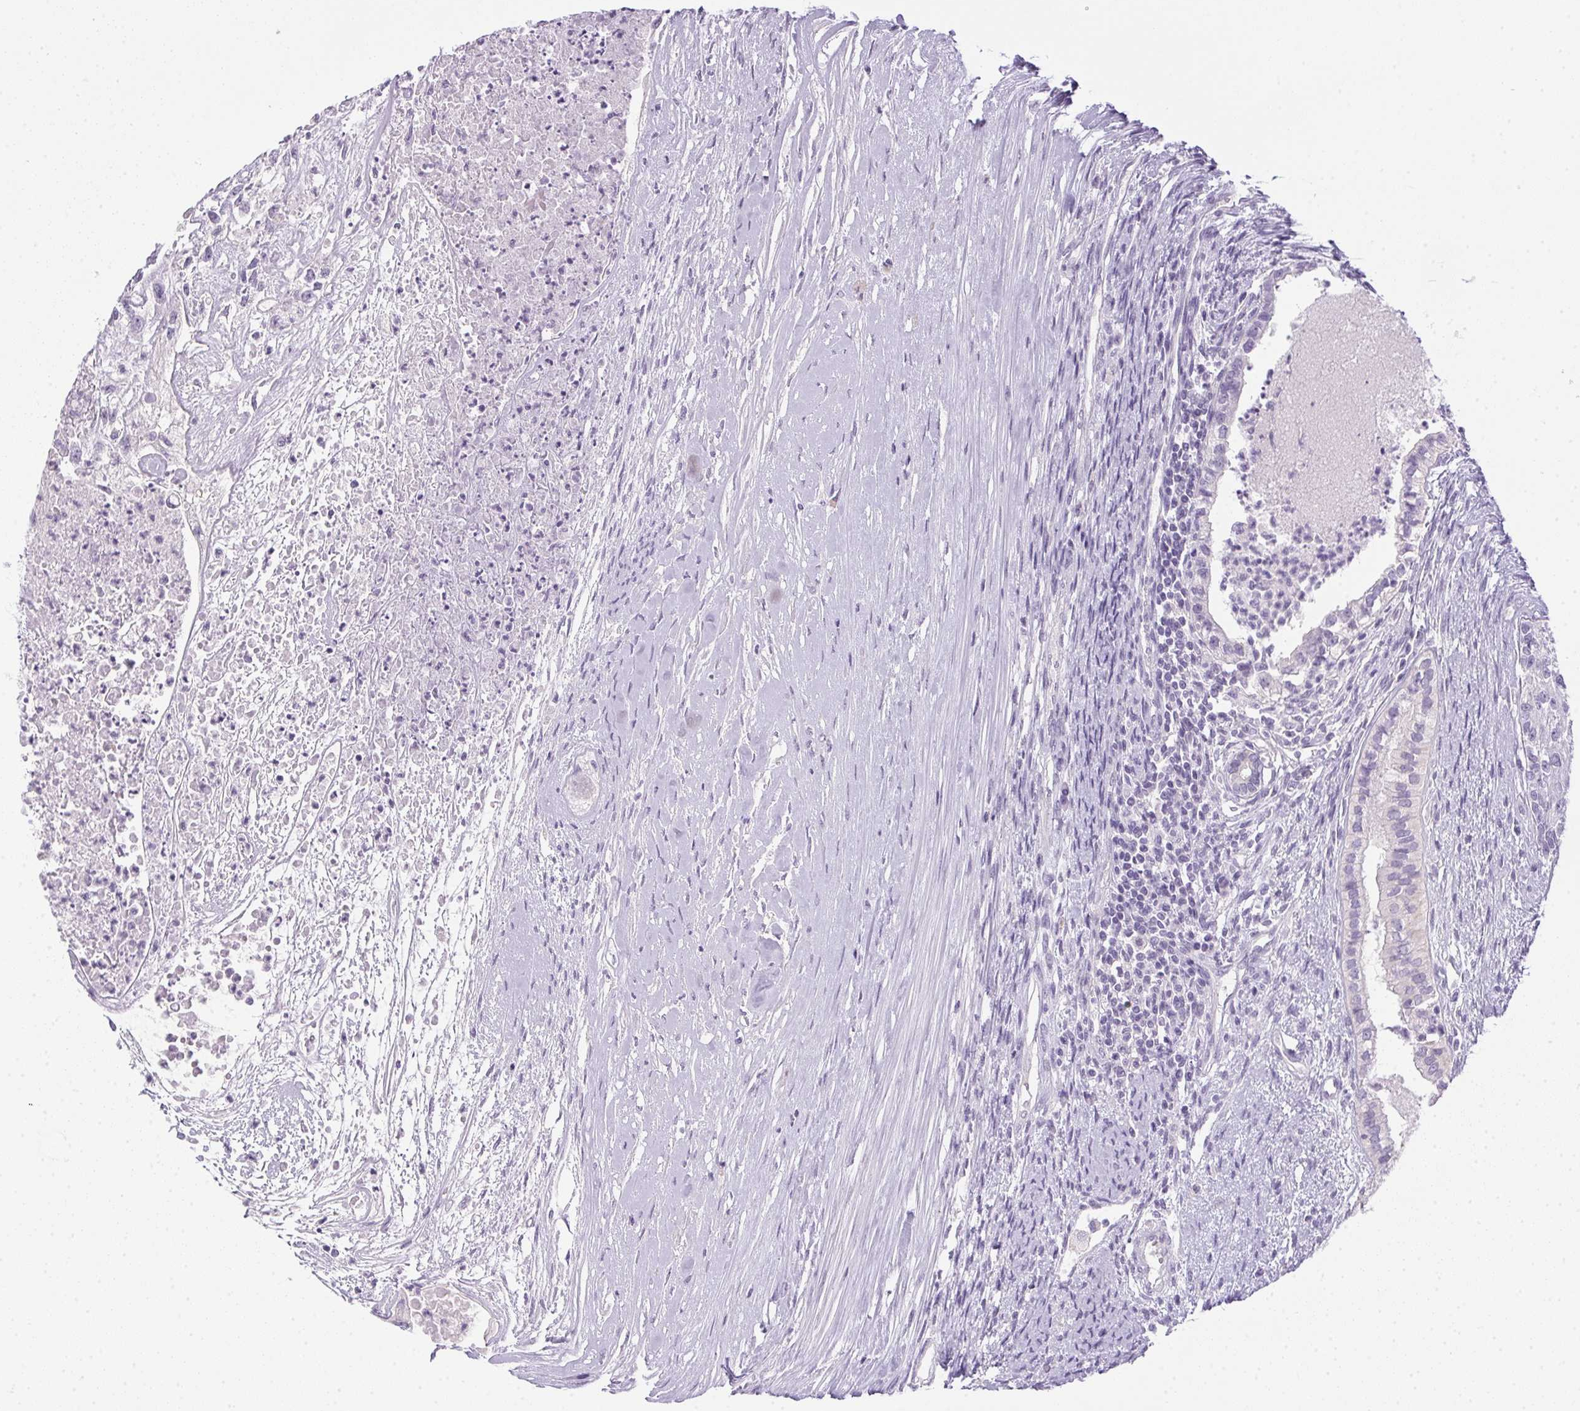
{"staining": {"intensity": "negative", "quantity": "none", "location": "none"}, "tissue": "testis cancer", "cell_type": "Tumor cells", "image_type": "cancer", "snomed": [{"axis": "morphology", "description": "Carcinoma, Embryonal, NOS"}, {"axis": "topography", "description": "Testis"}], "caption": "Immunohistochemical staining of testis cancer reveals no significant positivity in tumor cells.", "gene": "POPDC2", "patient": {"sex": "male", "age": 37}}